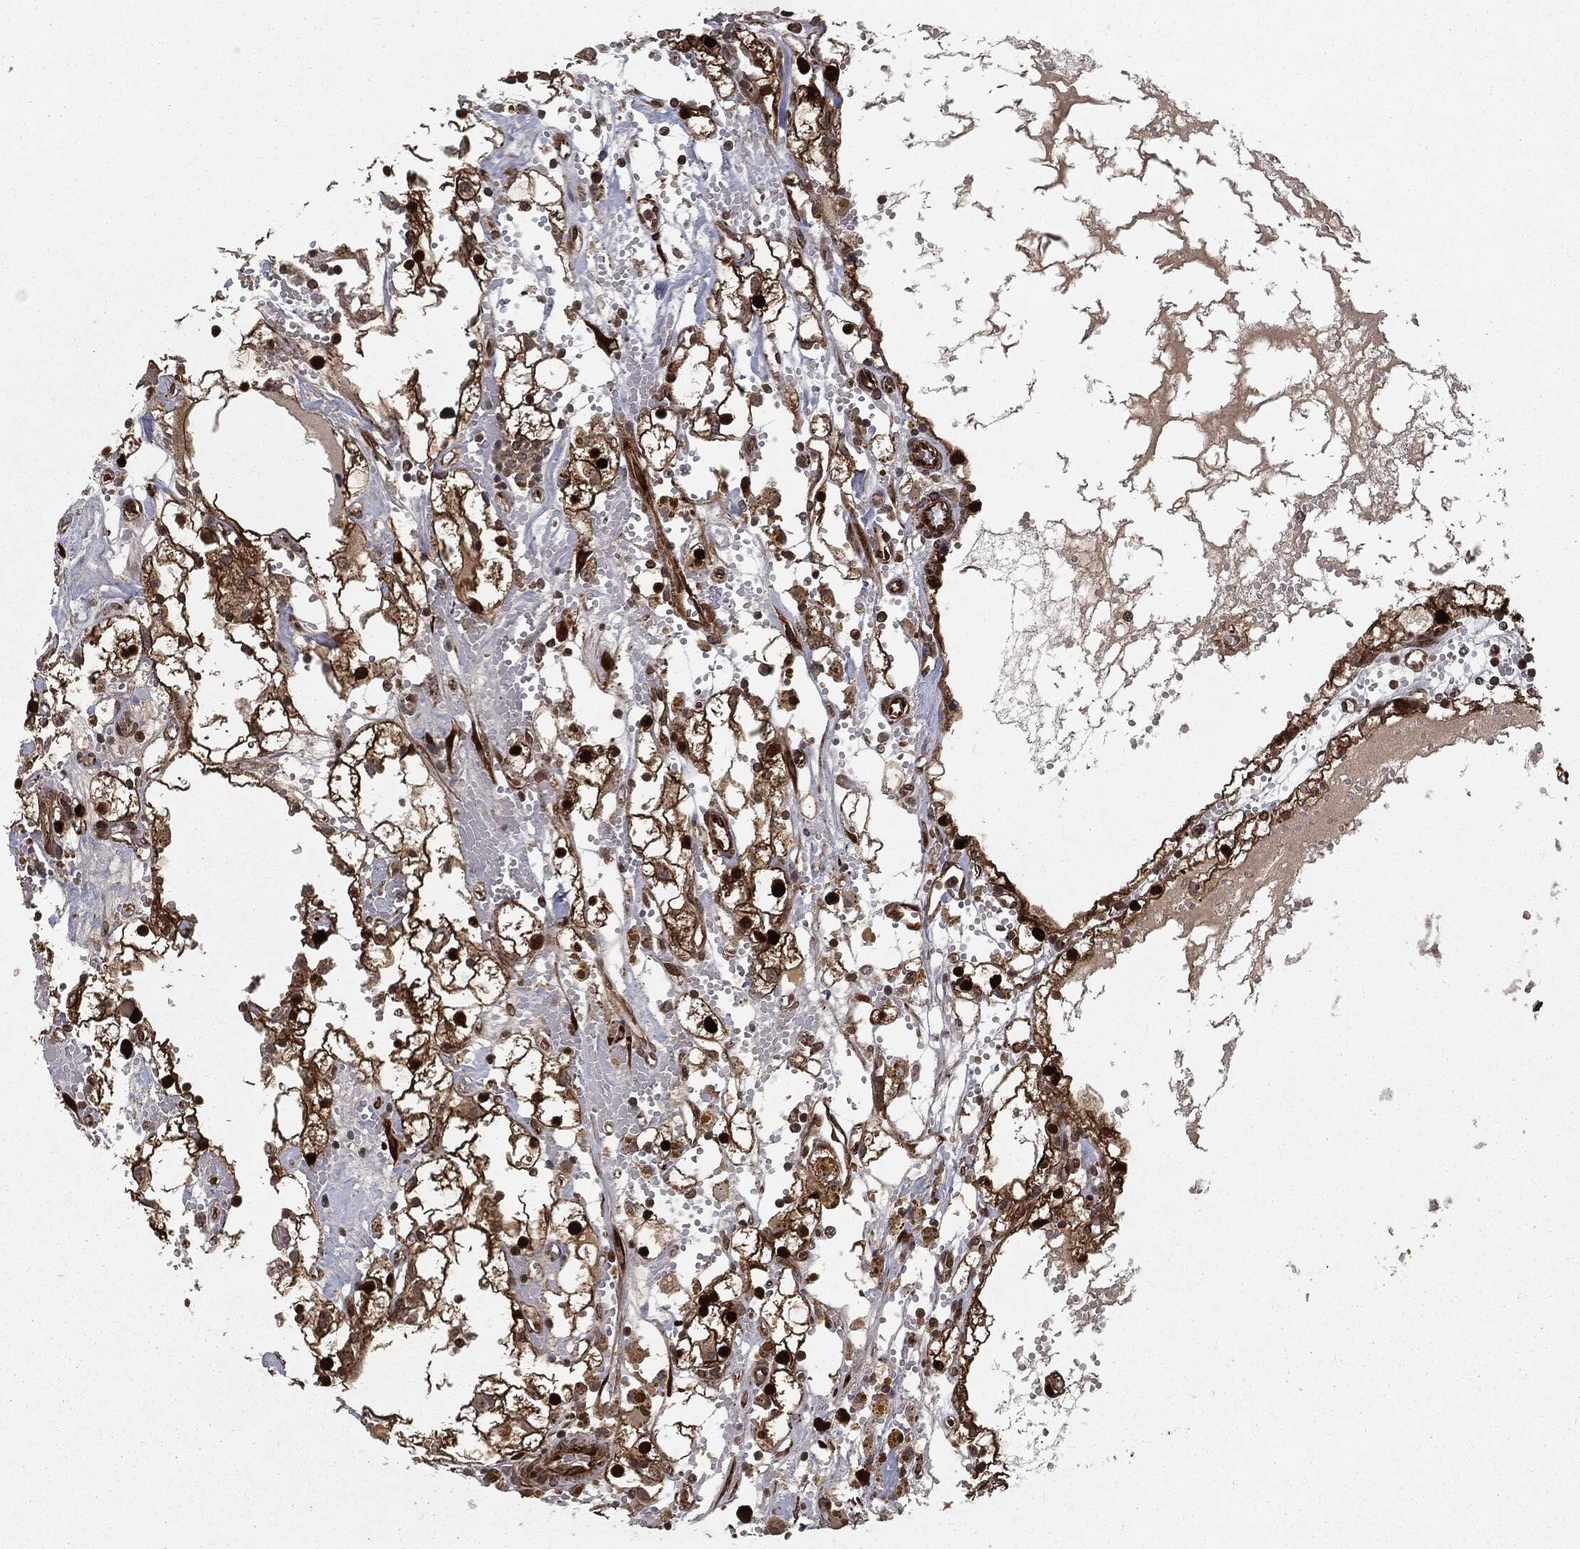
{"staining": {"intensity": "strong", "quantity": ">75%", "location": "cytoplasmic/membranous,nuclear"}, "tissue": "renal cancer", "cell_type": "Tumor cells", "image_type": "cancer", "snomed": [{"axis": "morphology", "description": "Adenocarcinoma, NOS"}, {"axis": "topography", "description": "Kidney"}], "caption": "A micrograph of renal adenocarcinoma stained for a protein exhibits strong cytoplasmic/membranous and nuclear brown staining in tumor cells.", "gene": "RANBP9", "patient": {"sex": "male", "age": 56}}